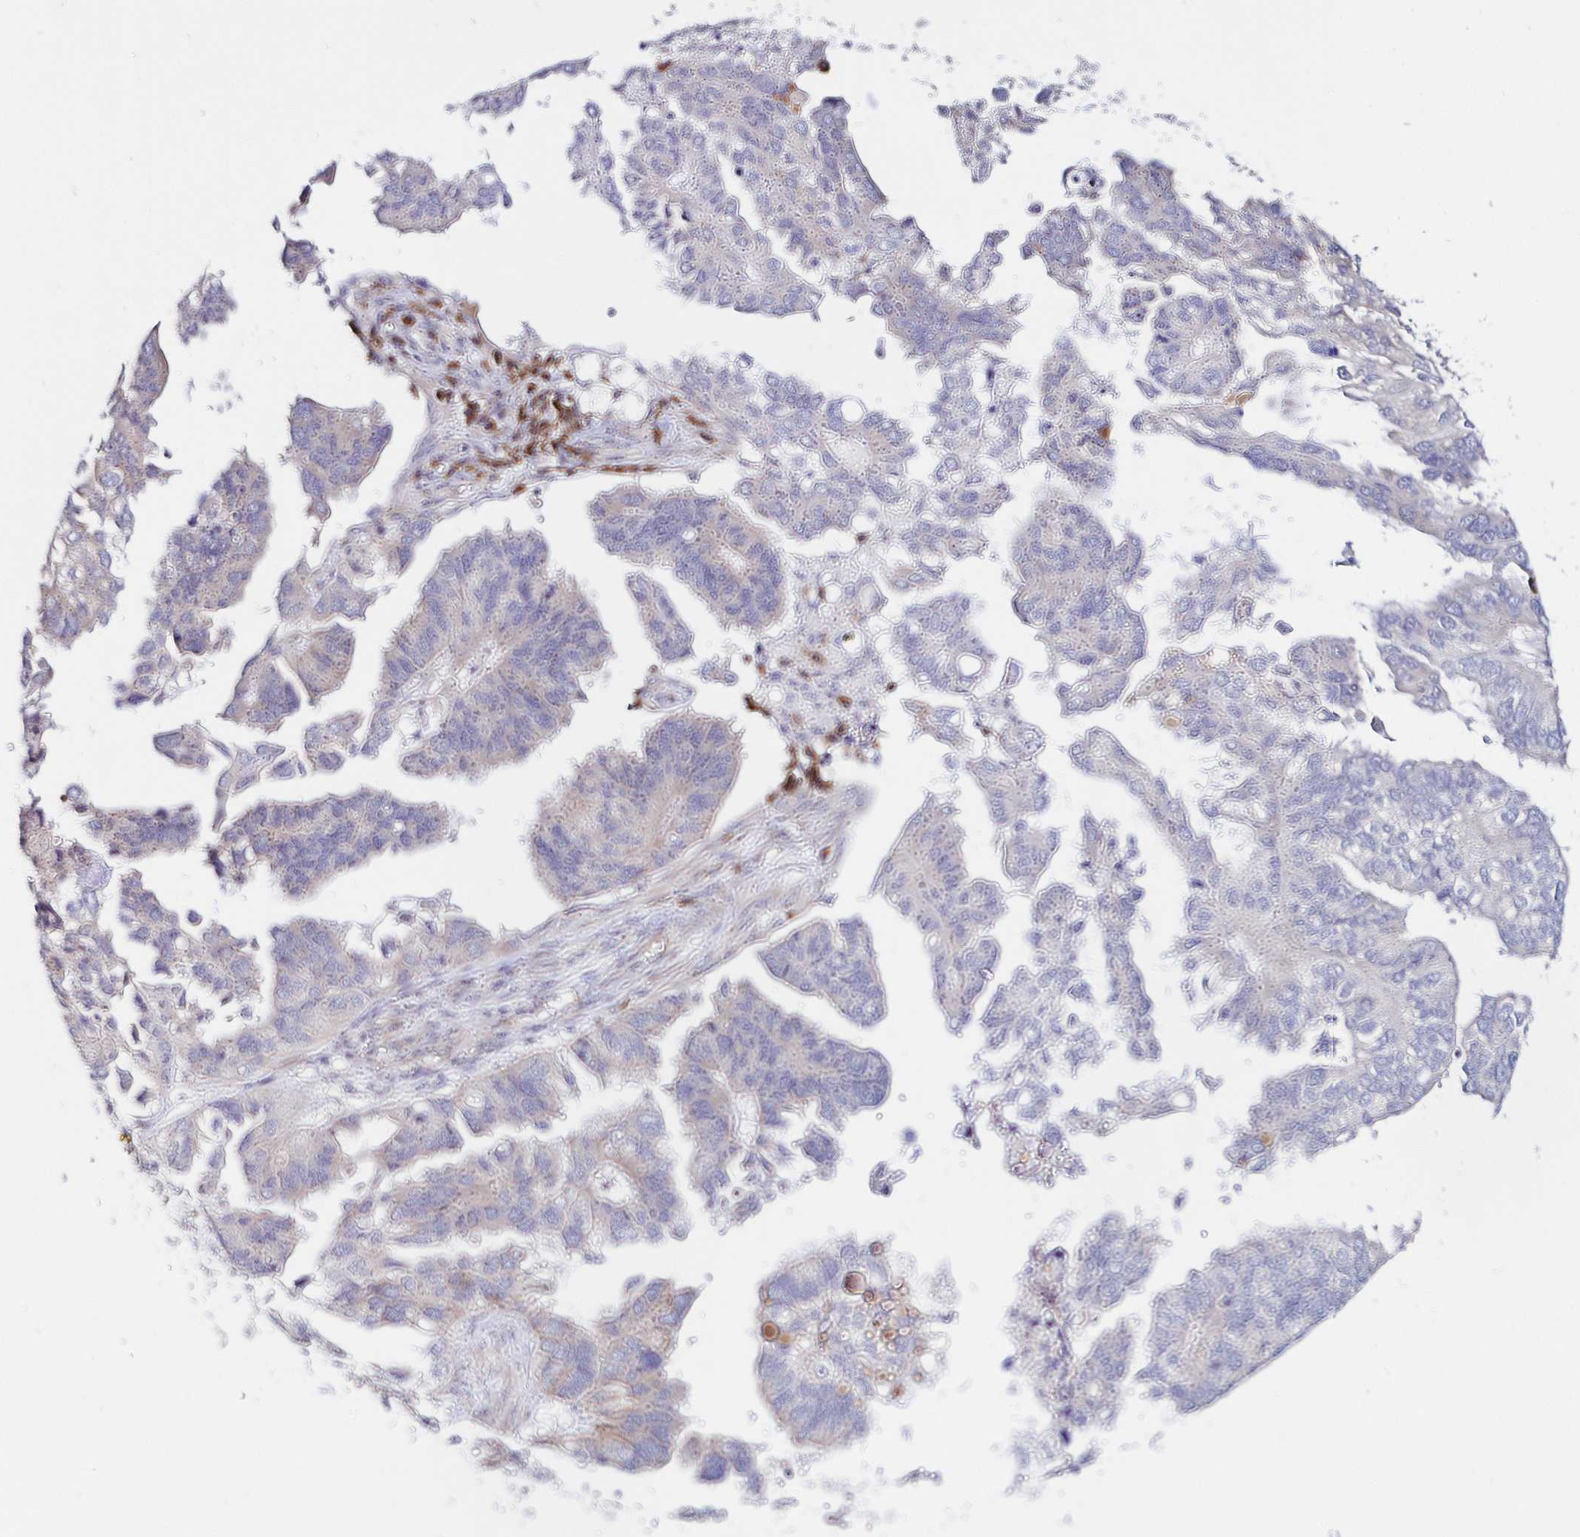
{"staining": {"intensity": "weak", "quantity": "<25%", "location": "cytoplasmic/membranous"}, "tissue": "ovarian cancer", "cell_type": "Tumor cells", "image_type": "cancer", "snomed": [{"axis": "morphology", "description": "Cystadenocarcinoma, serous, NOS"}, {"axis": "topography", "description": "Ovary"}], "caption": "DAB (3,3'-diaminobenzidine) immunohistochemical staining of ovarian cancer demonstrates no significant expression in tumor cells.", "gene": "VSIG2", "patient": {"sex": "female", "age": 79}}